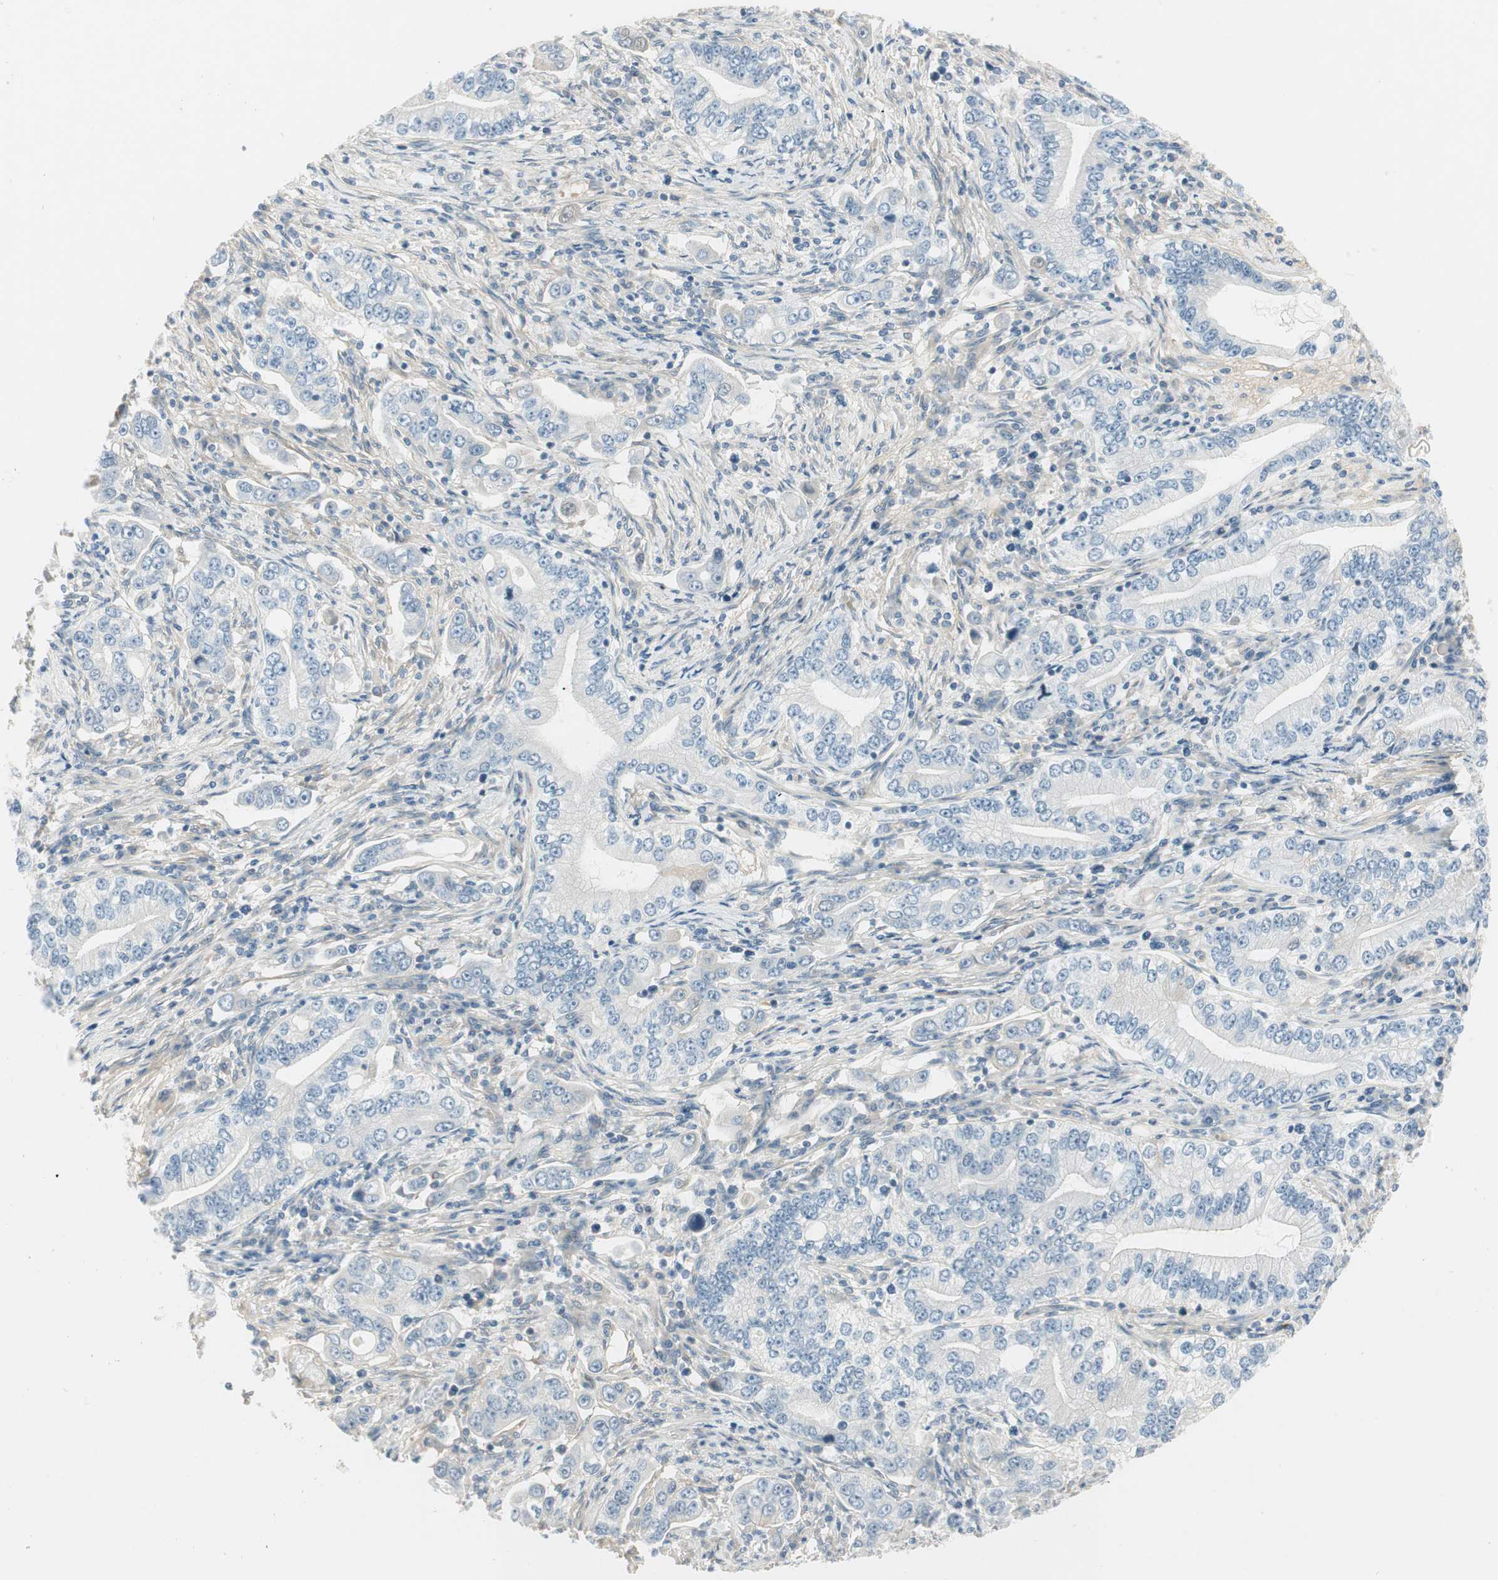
{"staining": {"intensity": "negative", "quantity": "none", "location": "none"}, "tissue": "stomach cancer", "cell_type": "Tumor cells", "image_type": "cancer", "snomed": [{"axis": "morphology", "description": "Adenocarcinoma, NOS"}, {"axis": "topography", "description": "Stomach, lower"}], "caption": "Tumor cells show no significant protein staining in stomach adenocarcinoma. (DAB immunohistochemistry, high magnification).", "gene": "STON1-GTF2A1L", "patient": {"sex": "female", "age": 72}}